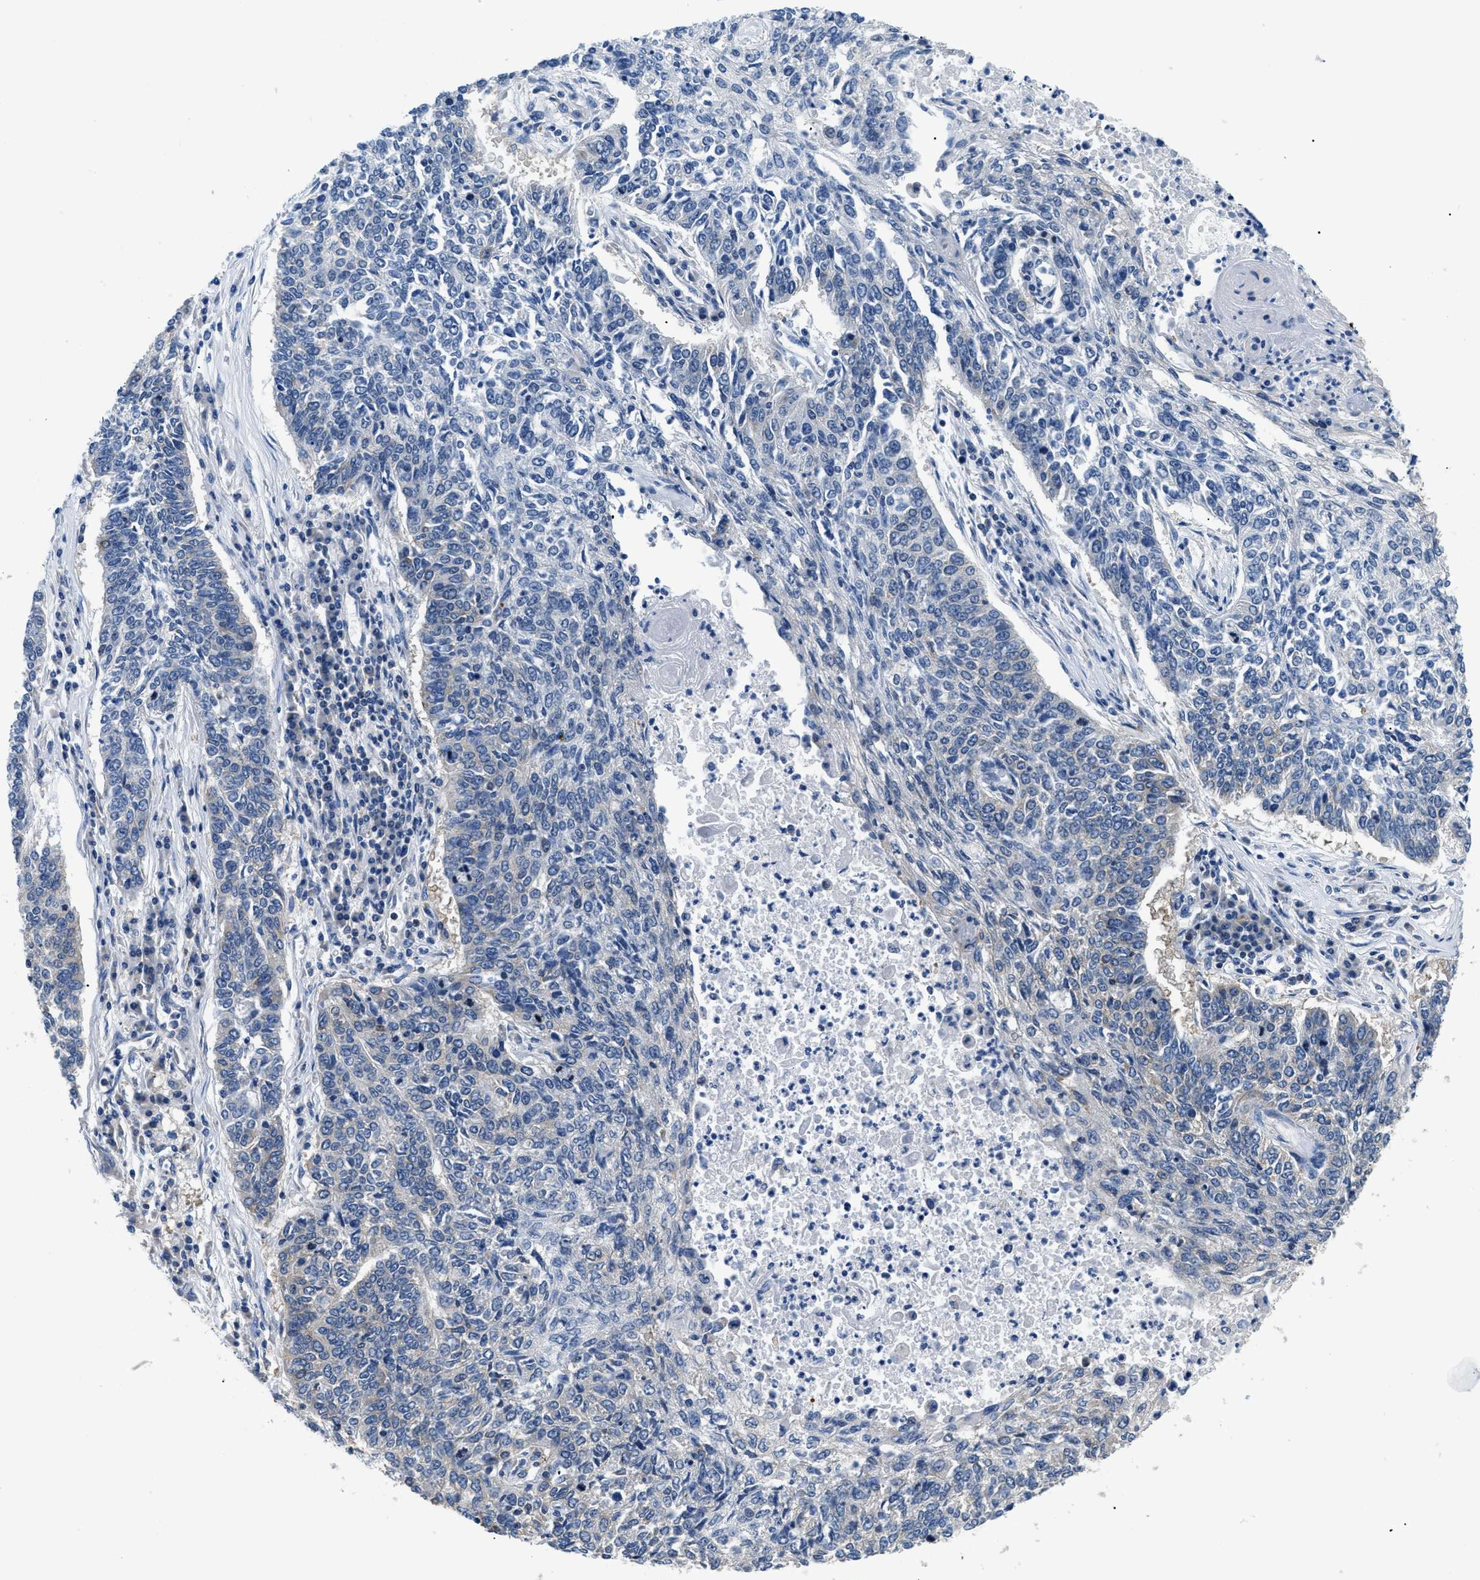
{"staining": {"intensity": "weak", "quantity": "25%-75%", "location": "cytoplasmic/membranous"}, "tissue": "lung cancer", "cell_type": "Tumor cells", "image_type": "cancer", "snomed": [{"axis": "morphology", "description": "Normal tissue, NOS"}, {"axis": "morphology", "description": "Squamous cell carcinoma, NOS"}, {"axis": "topography", "description": "Cartilage tissue"}, {"axis": "topography", "description": "Bronchus"}, {"axis": "topography", "description": "Lung"}], "caption": "Tumor cells show low levels of weak cytoplasmic/membranous expression in approximately 25%-75% of cells in human squamous cell carcinoma (lung).", "gene": "ABCF1", "patient": {"sex": "female", "age": 49}}